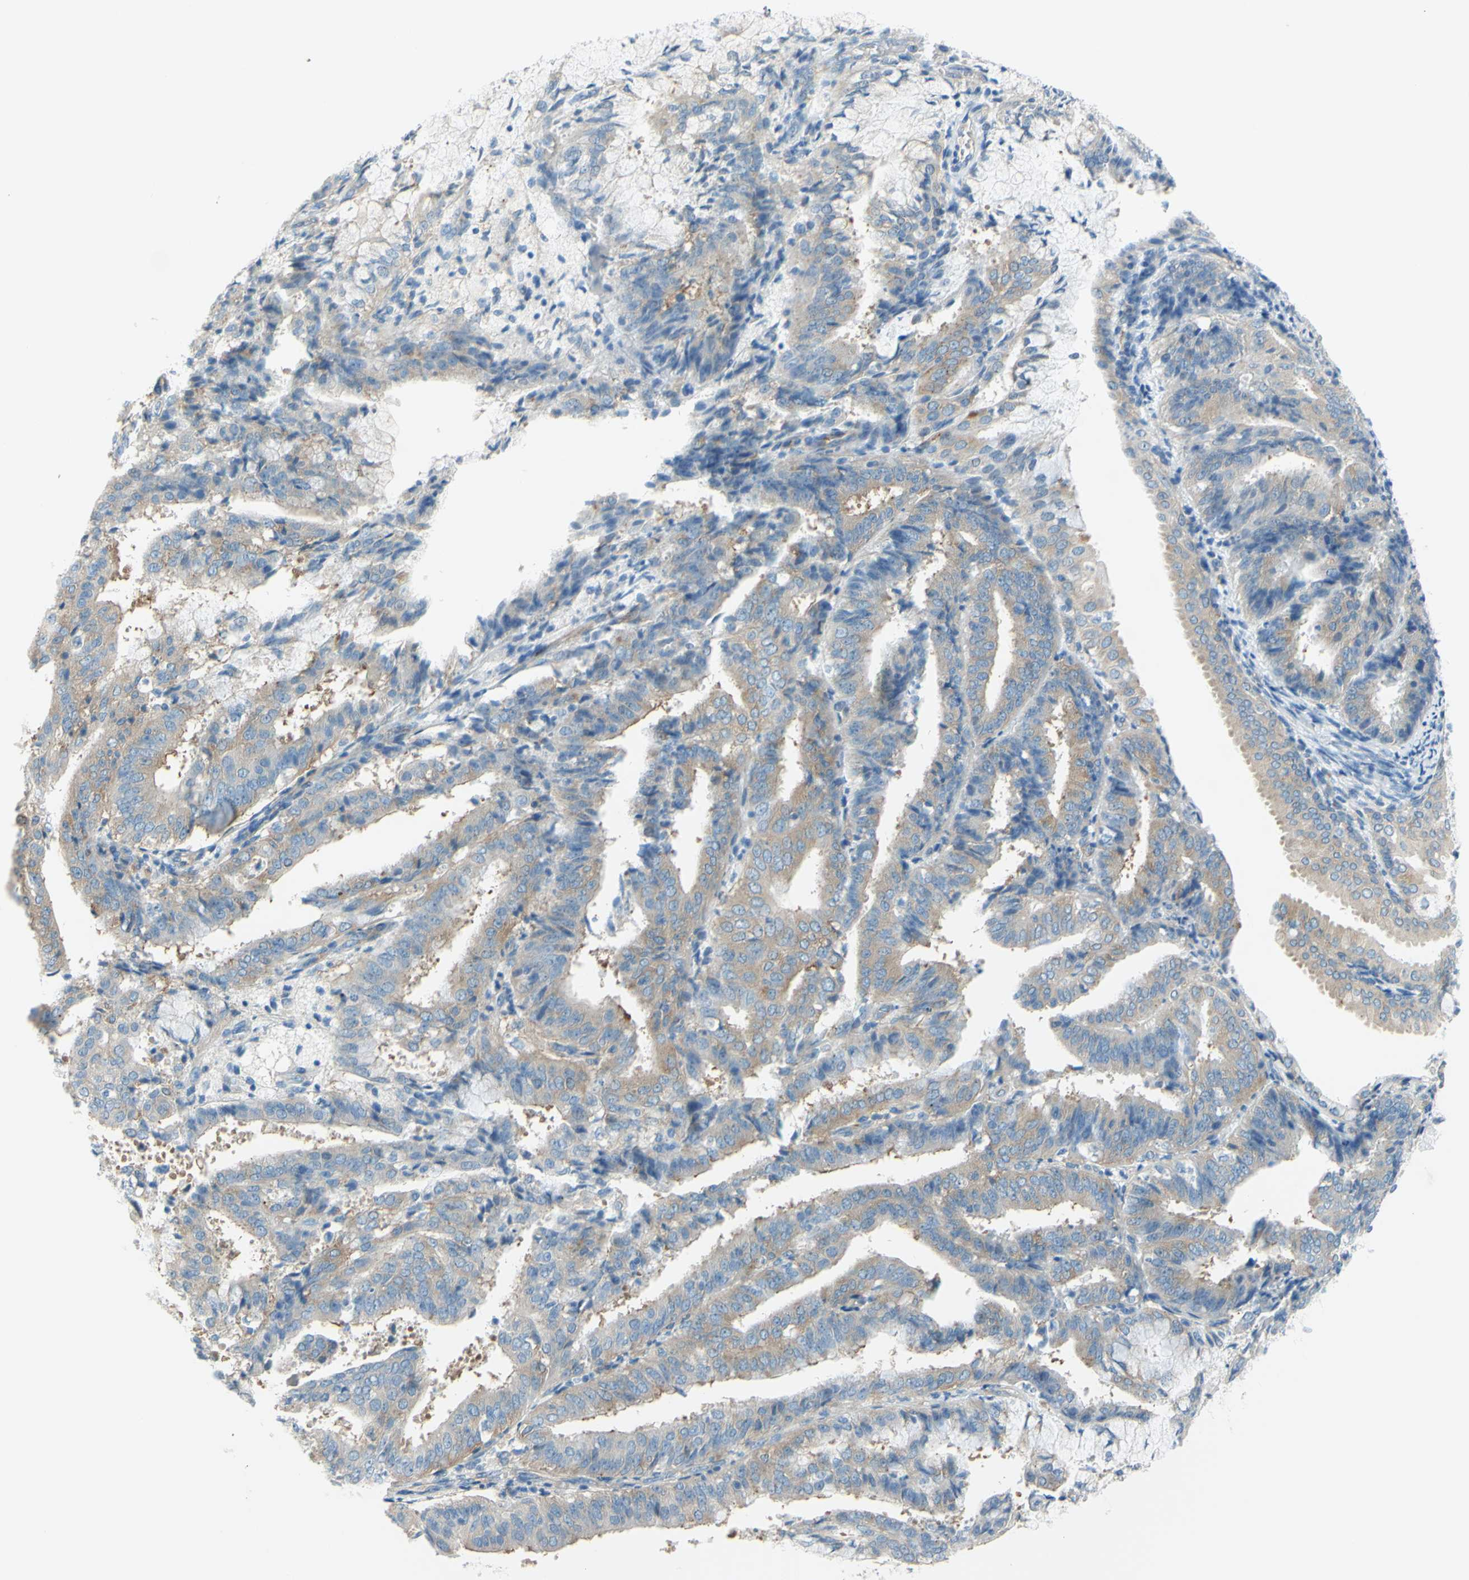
{"staining": {"intensity": "weak", "quantity": ">75%", "location": "cytoplasmic/membranous"}, "tissue": "endometrial cancer", "cell_type": "Tumor cells", "image_type": "cancer", "snomed": [{"axis": "morphology", "description": "Adenocarcinoma, NOS"}, {"axis": "topography", "description": "Endometrium"}], "caption": "Immunohistochemistry (IHC) photomicrograph of human endometrial cancer stained for a protein (brown), which shows low levels of weak cytoplasmic/membranous staining in approximately >75% of tumor cells.", "gene": "FRMD4B", "patient": {"sex": "female", "age": 63}}